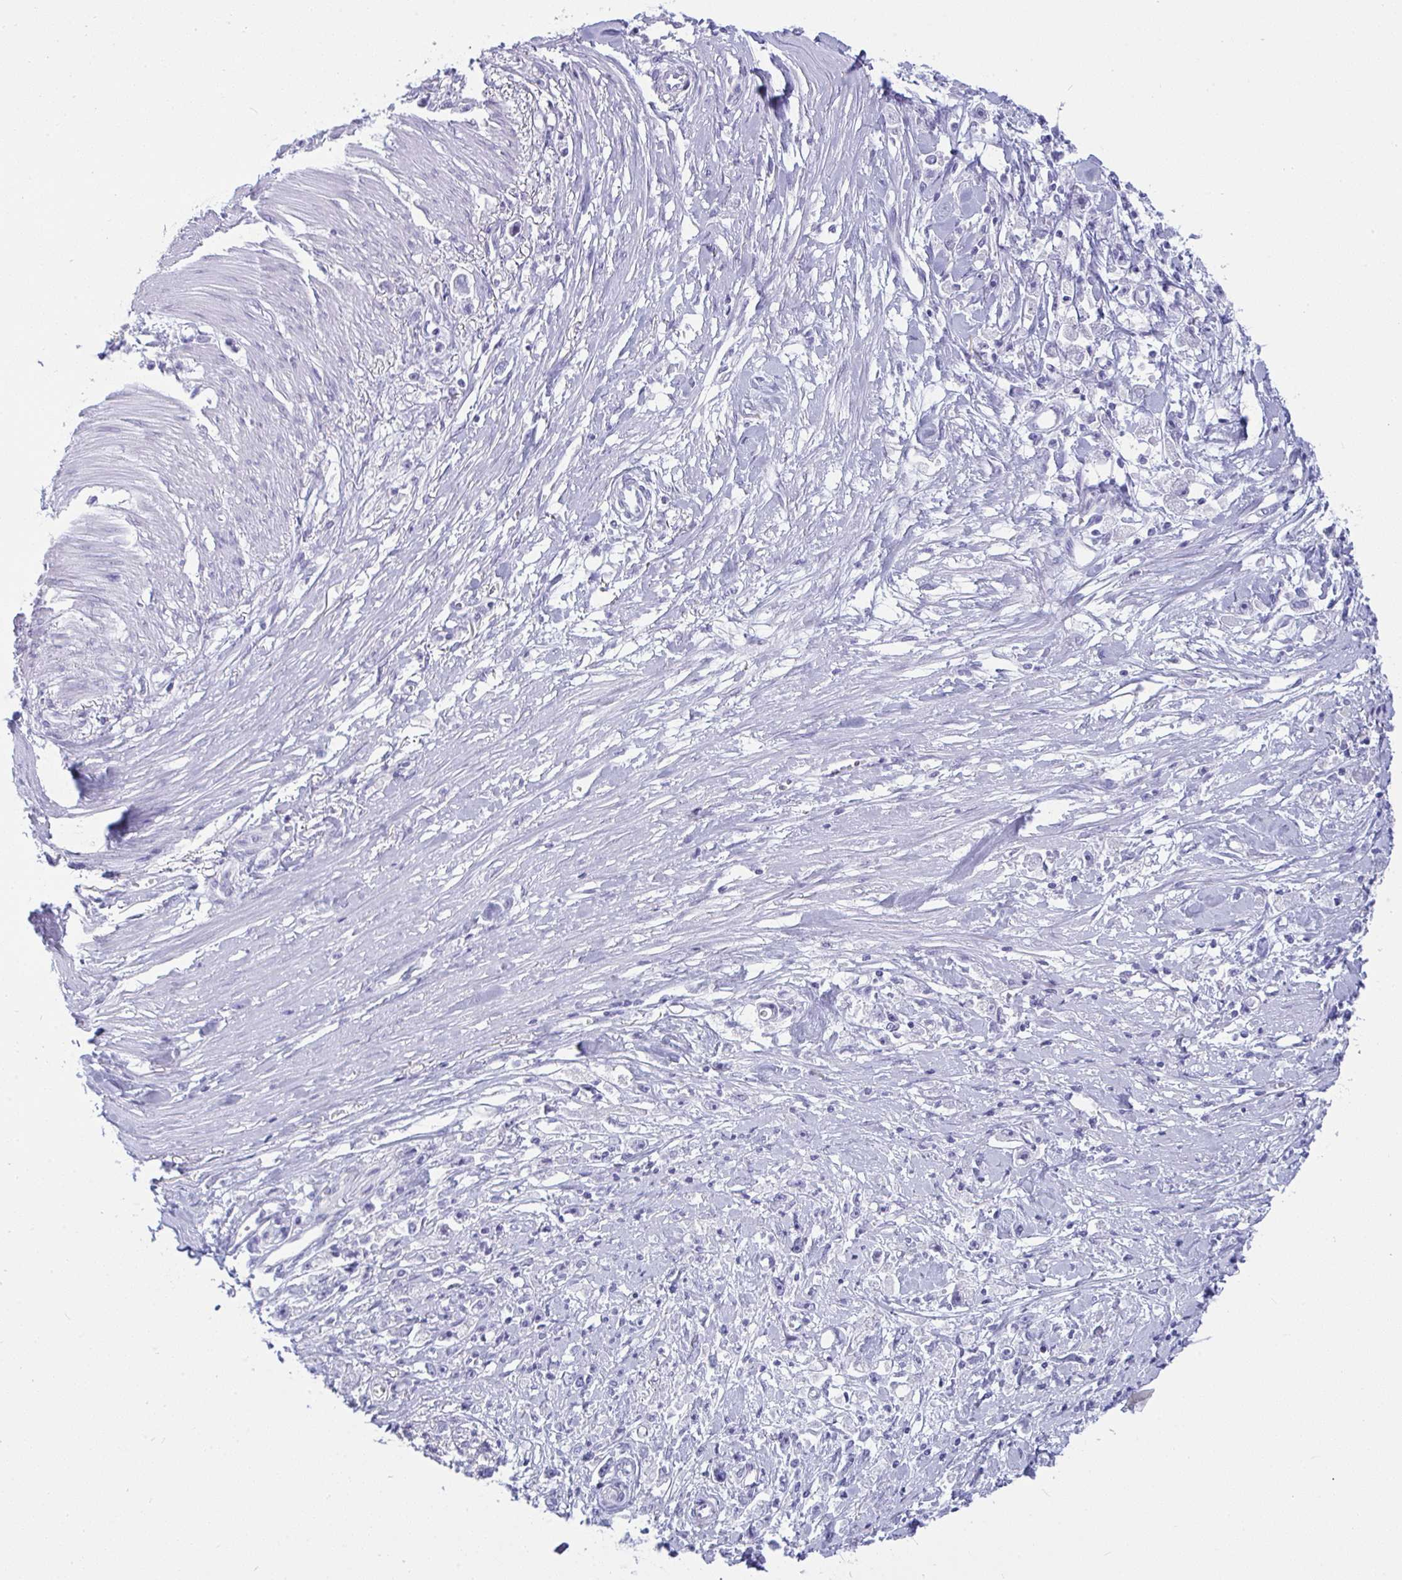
{"staining": {"intensity": "negative", "quantity": "none", "location": "none"}, "tissue": "stomach cancer", "cell_type": "Tumor cells", "image_type": "cancer", "snomed": [{"axis": "morphology", "description": "Adenocarcinoma, NOS"}, {"axis": "topography", "description": "Stomach"}], "caption": "This is a histopathology image of immunohistochemistry staining of adenocarcinoma (stomach), which shows no staining in tumor cells.", "gene": "PRDM9", "patient": {"sex": "female", "age": 59}}